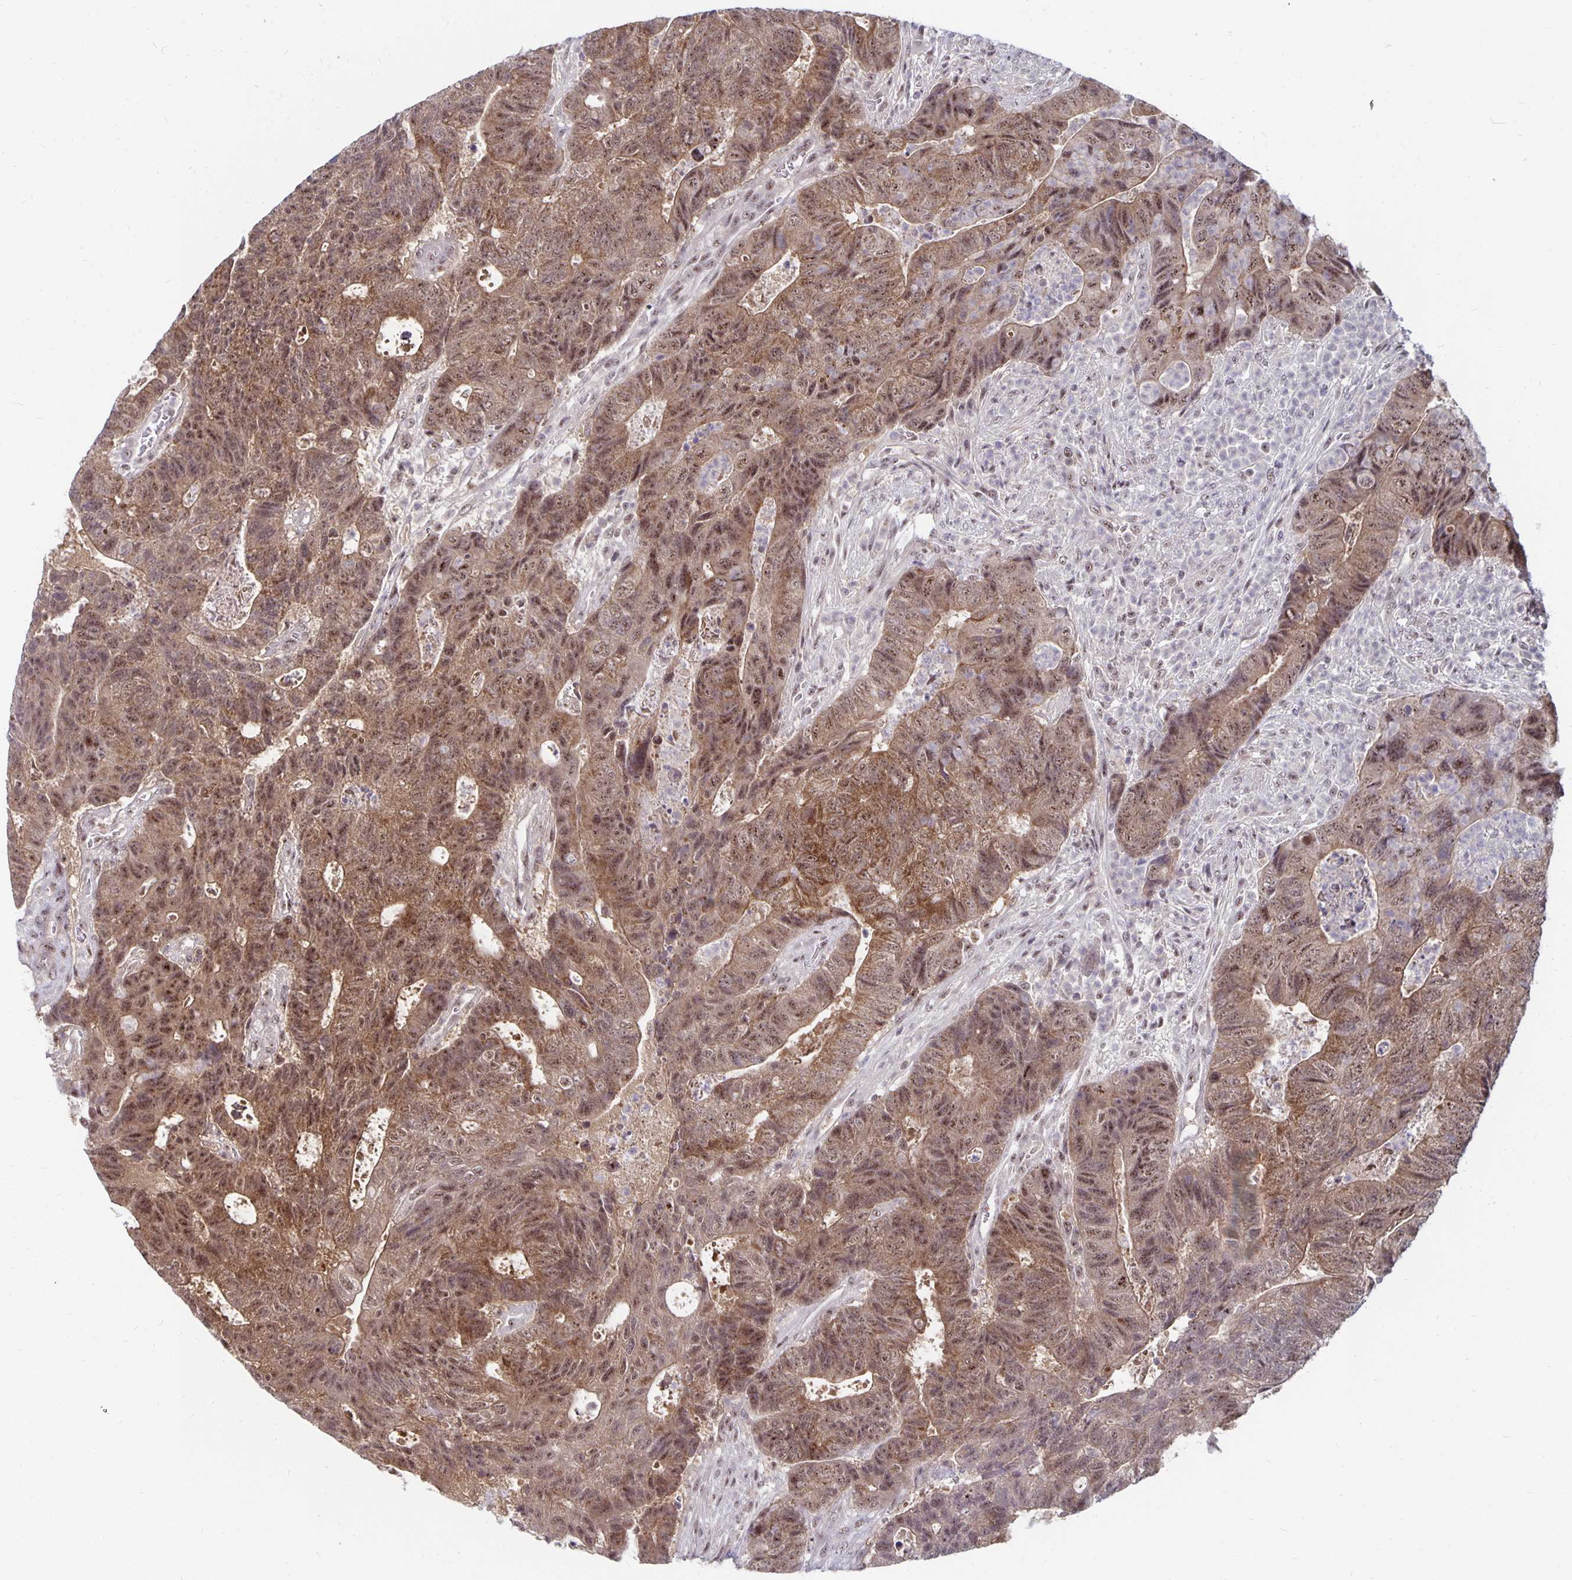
{"staining": {"intensity": "moderate", "quantity": ">75%", "location": "cytoplasmic/membranous,nuclear"}, "tissue": "colorectal cancer", "cell_type": "Tumor cells", "image_type": "cancer", "snomed": [{"axis": "morphology", "description": "Adenocarcinoma, NOS"}, {"axis": "topography", "description": "Colon"}], "caption": "Colorectal cancer was stained to show a protein in brown. There is medium levels of moderate cytoplasmic/membranous and nuclear staining in about >75% of tumor cells.", "gene": "EXOC6B", "patient": {"sex": "female", "age": 48}}